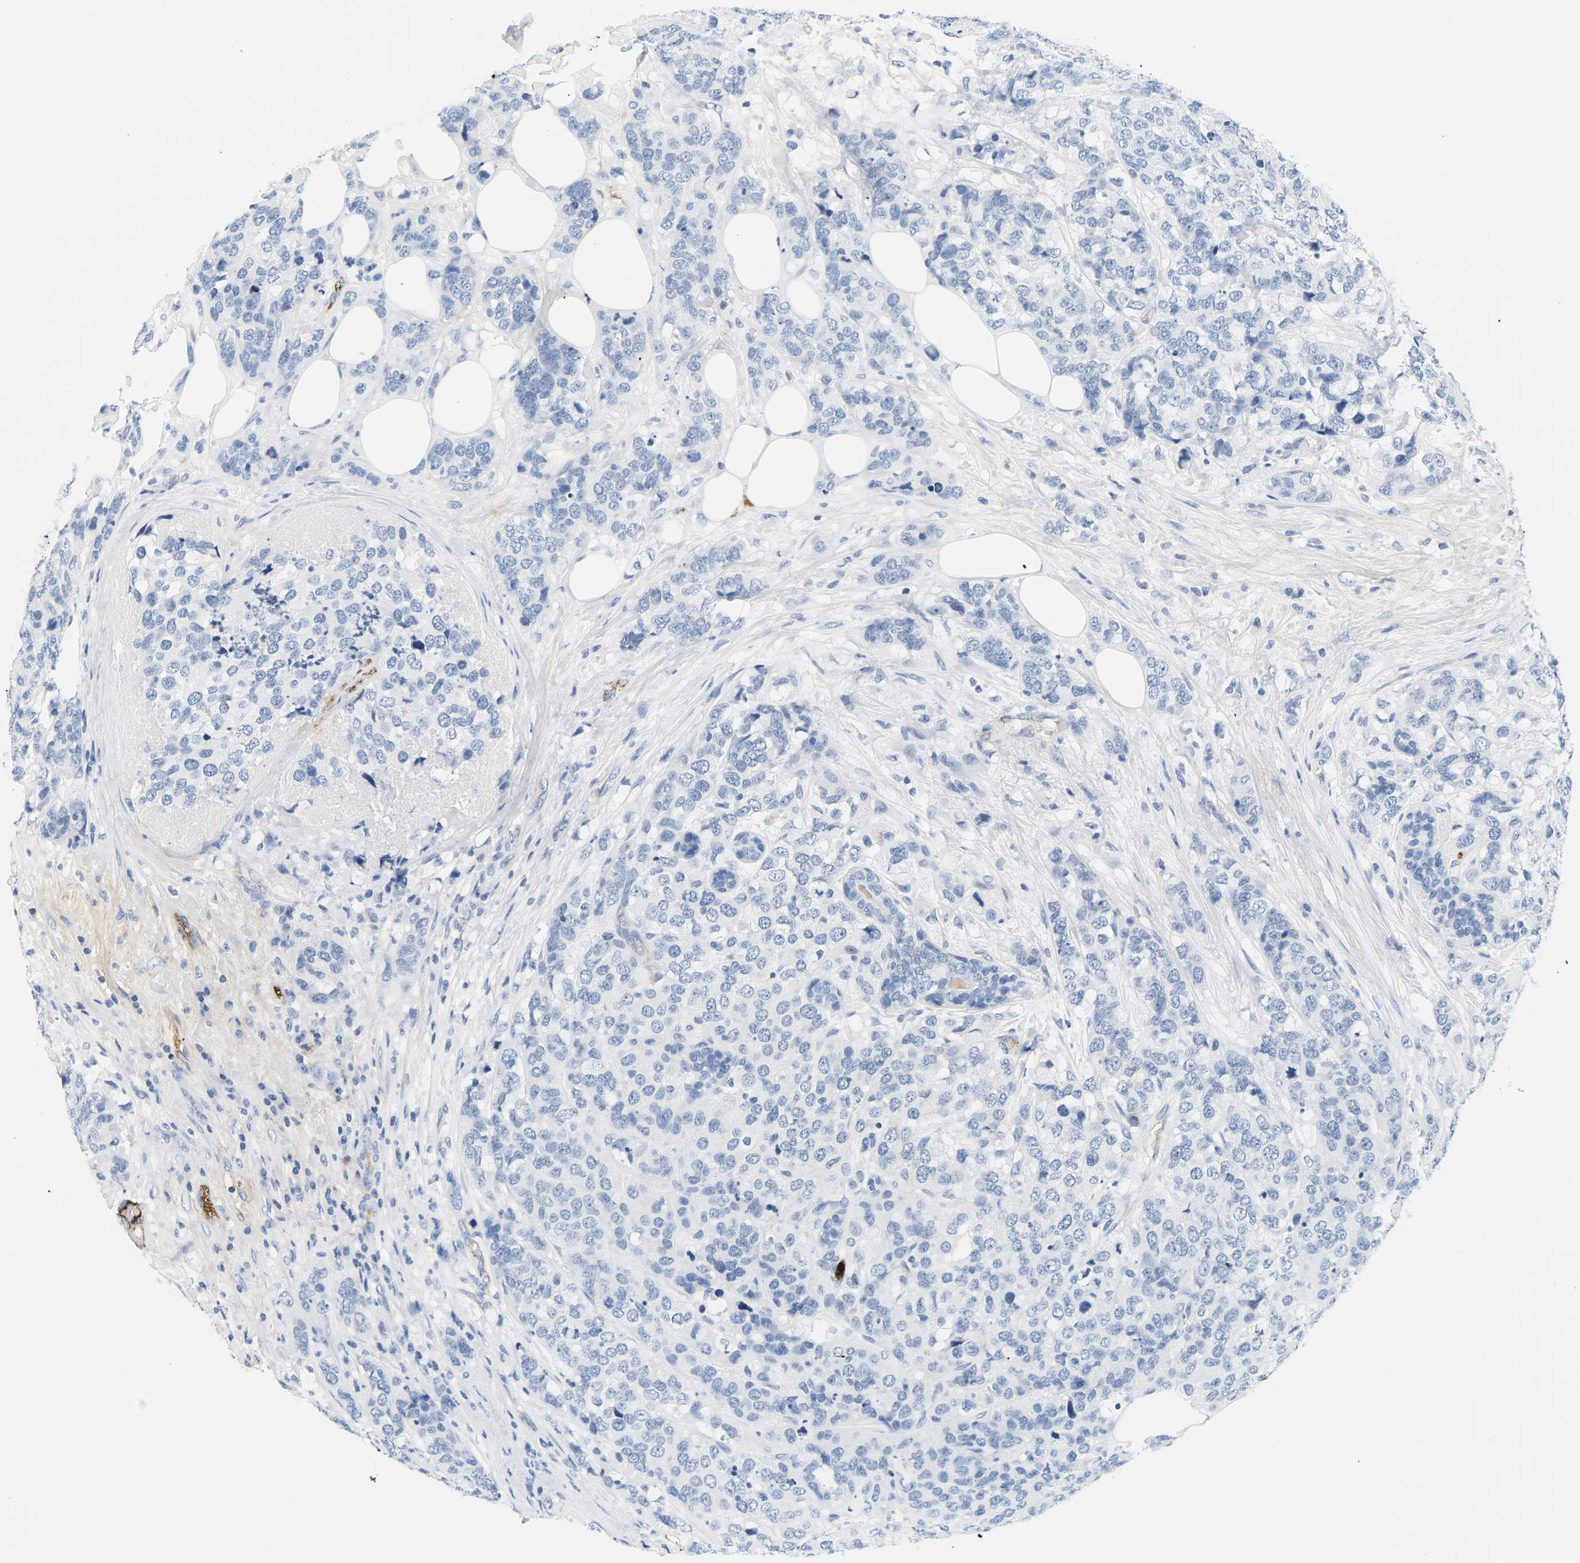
{"staining": {"intensity": "negative", "quantity": "none", "location": "none"}, "tissue": "breast cancer", "cell_type": "Tumor cells", "image_type": "cancer", "snomed": [{"axis": "morphology", "description": "Lobular carcinoma"}, {"axis": "topography", "description": "Breast"}], "caption": "DAB (3,3'-diaminobenzidine) immunohistochemical staining of breast cancer exhibits no significant staining in tumor cells.", "gene": "APOB", "patient": {"sex": "female", "age": 59}}